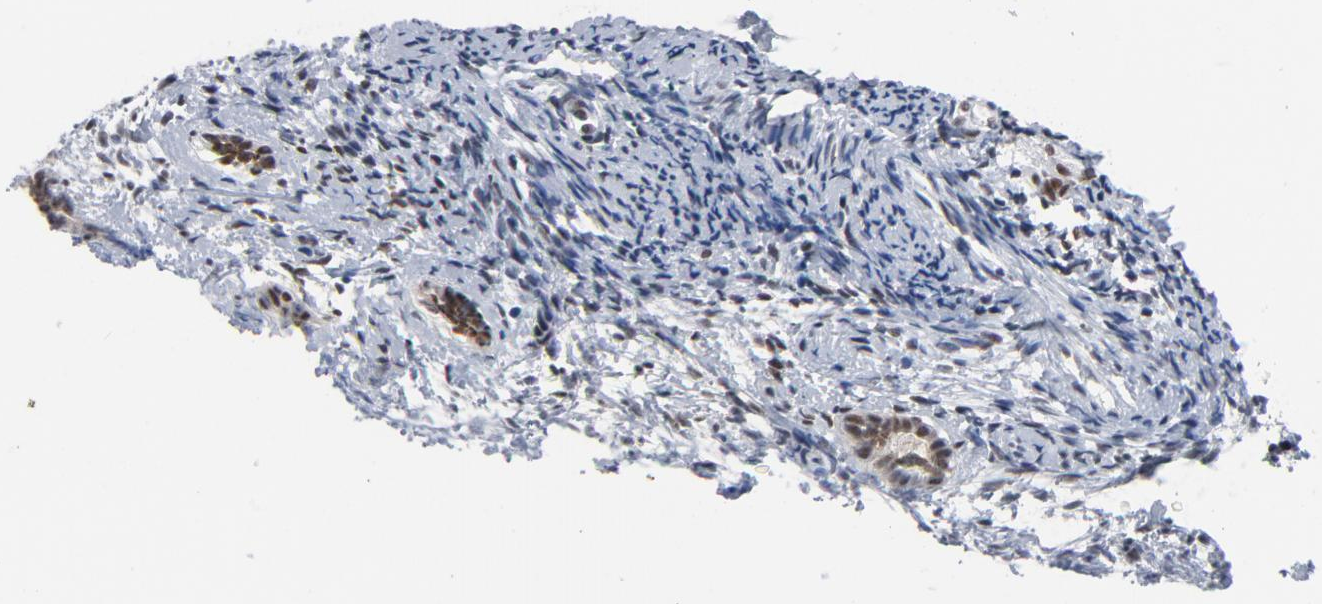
{"staining": {"intensity": "moderate", "quantity": "25%-75%", "location": "nuclear"}, "tissue": "endometrium", "cell_type": "Cells in endometrial stroma", "image_type": "normal", "snomed": [{"axis": "morphology", "description": "Normal tissue, NOS"}, {"axis": "topography", "description": "Smooth muscle"}, {"axis": "topography", "description": "Endometrium"}], "caption": "Cells in endometrial stroma display moderate nuclear staining in about 25%-75% of cells in unremarkable endometrium.", "gene": "CSTF2", "patient": {"sex": "female", "age": 57}}